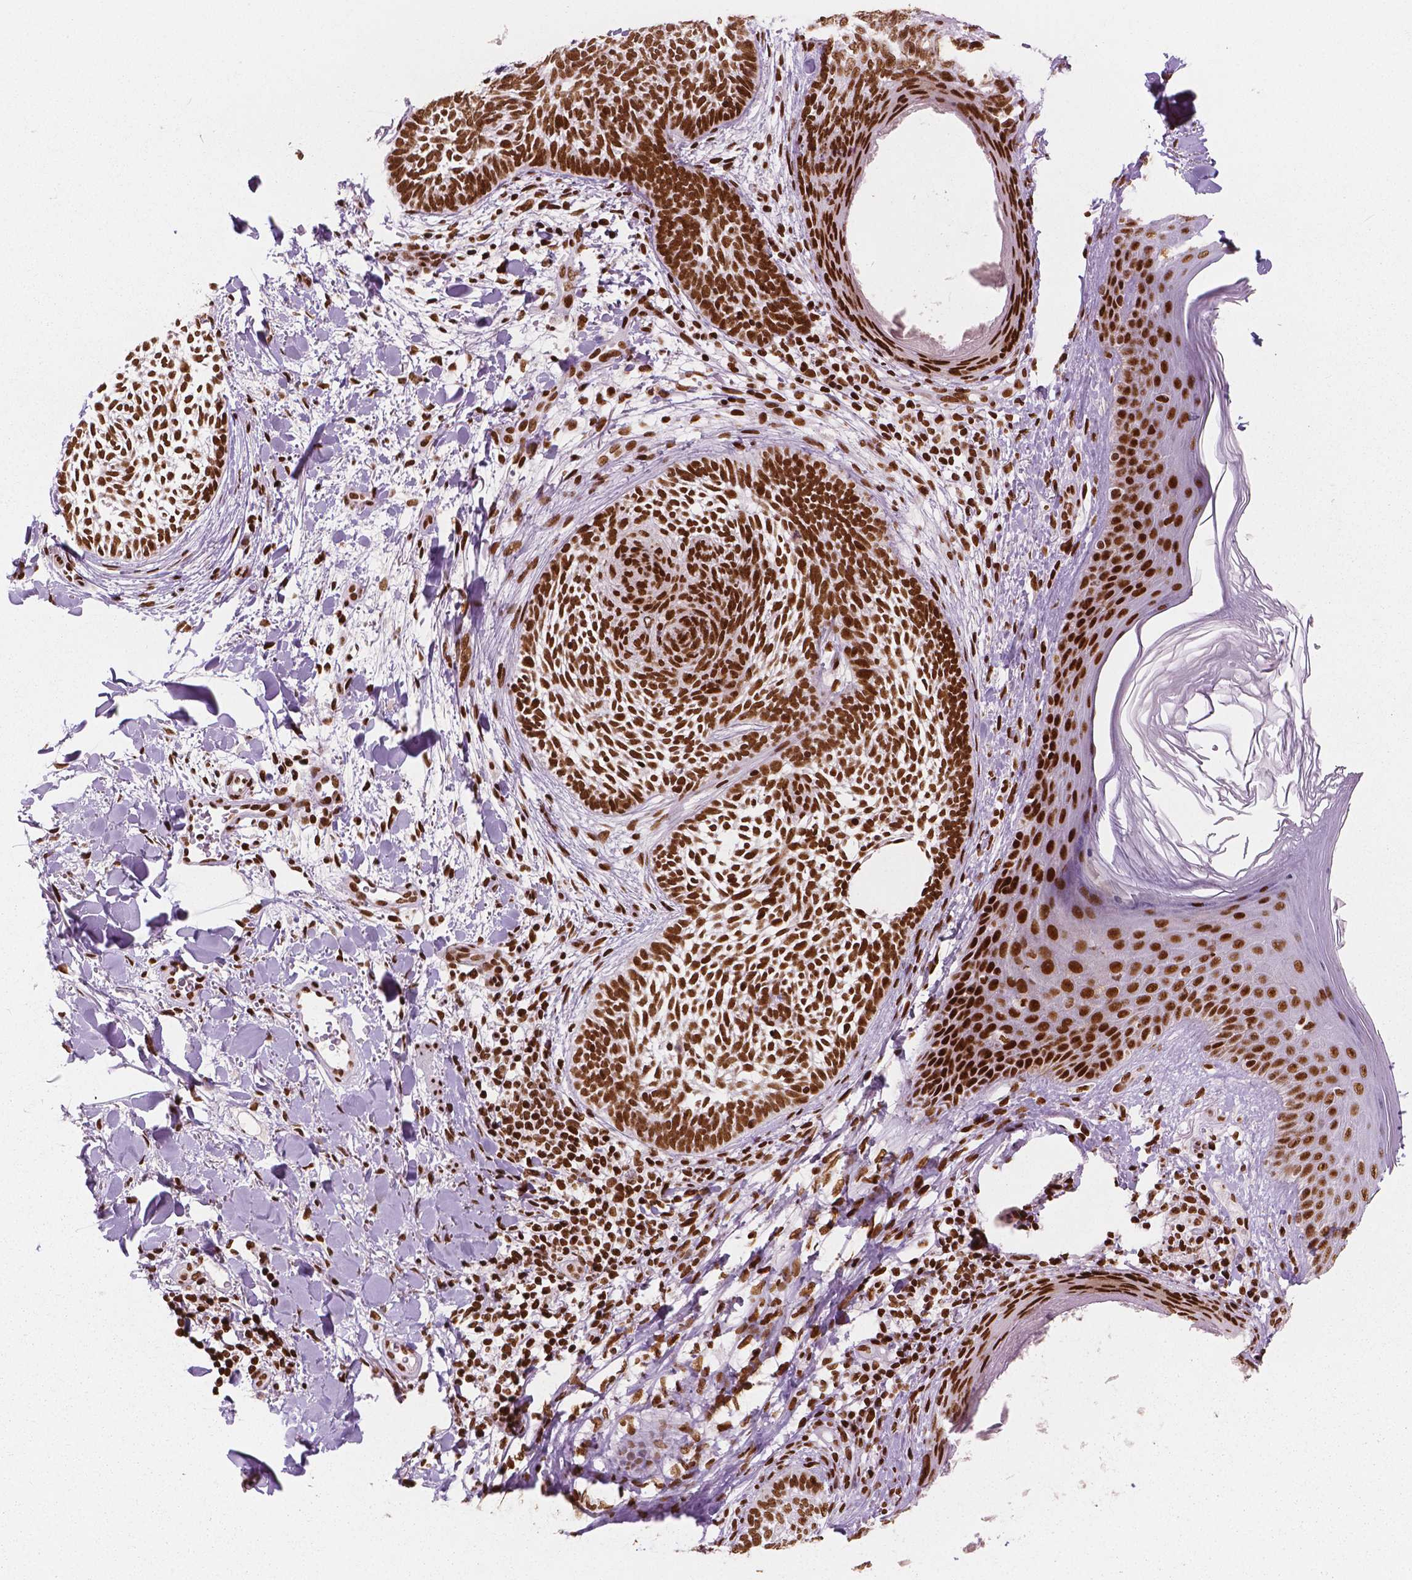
{"staining": {"intensity": "strong", "quantity": ">75%", "location": "nuclear"}, "tissue": "skin cancer", "cell_type": "Tumor cells", "image_type": "cancer", "snomed": [{"axis": "morphology", "description": "Normal tissue, NOS"}, {"axis": "morphology", "description": "Basal cell carcinoma"}, {"axis": "topography", "description": "Skin"}], "caption": "The histopathology image reveals a brown stain indicating the presence of a protein in the nuclear of tumor cells in skin cancer (basal cell carcinoma).", "gene": "BRD4", "patient": {"sex": "male", "age": 46}}